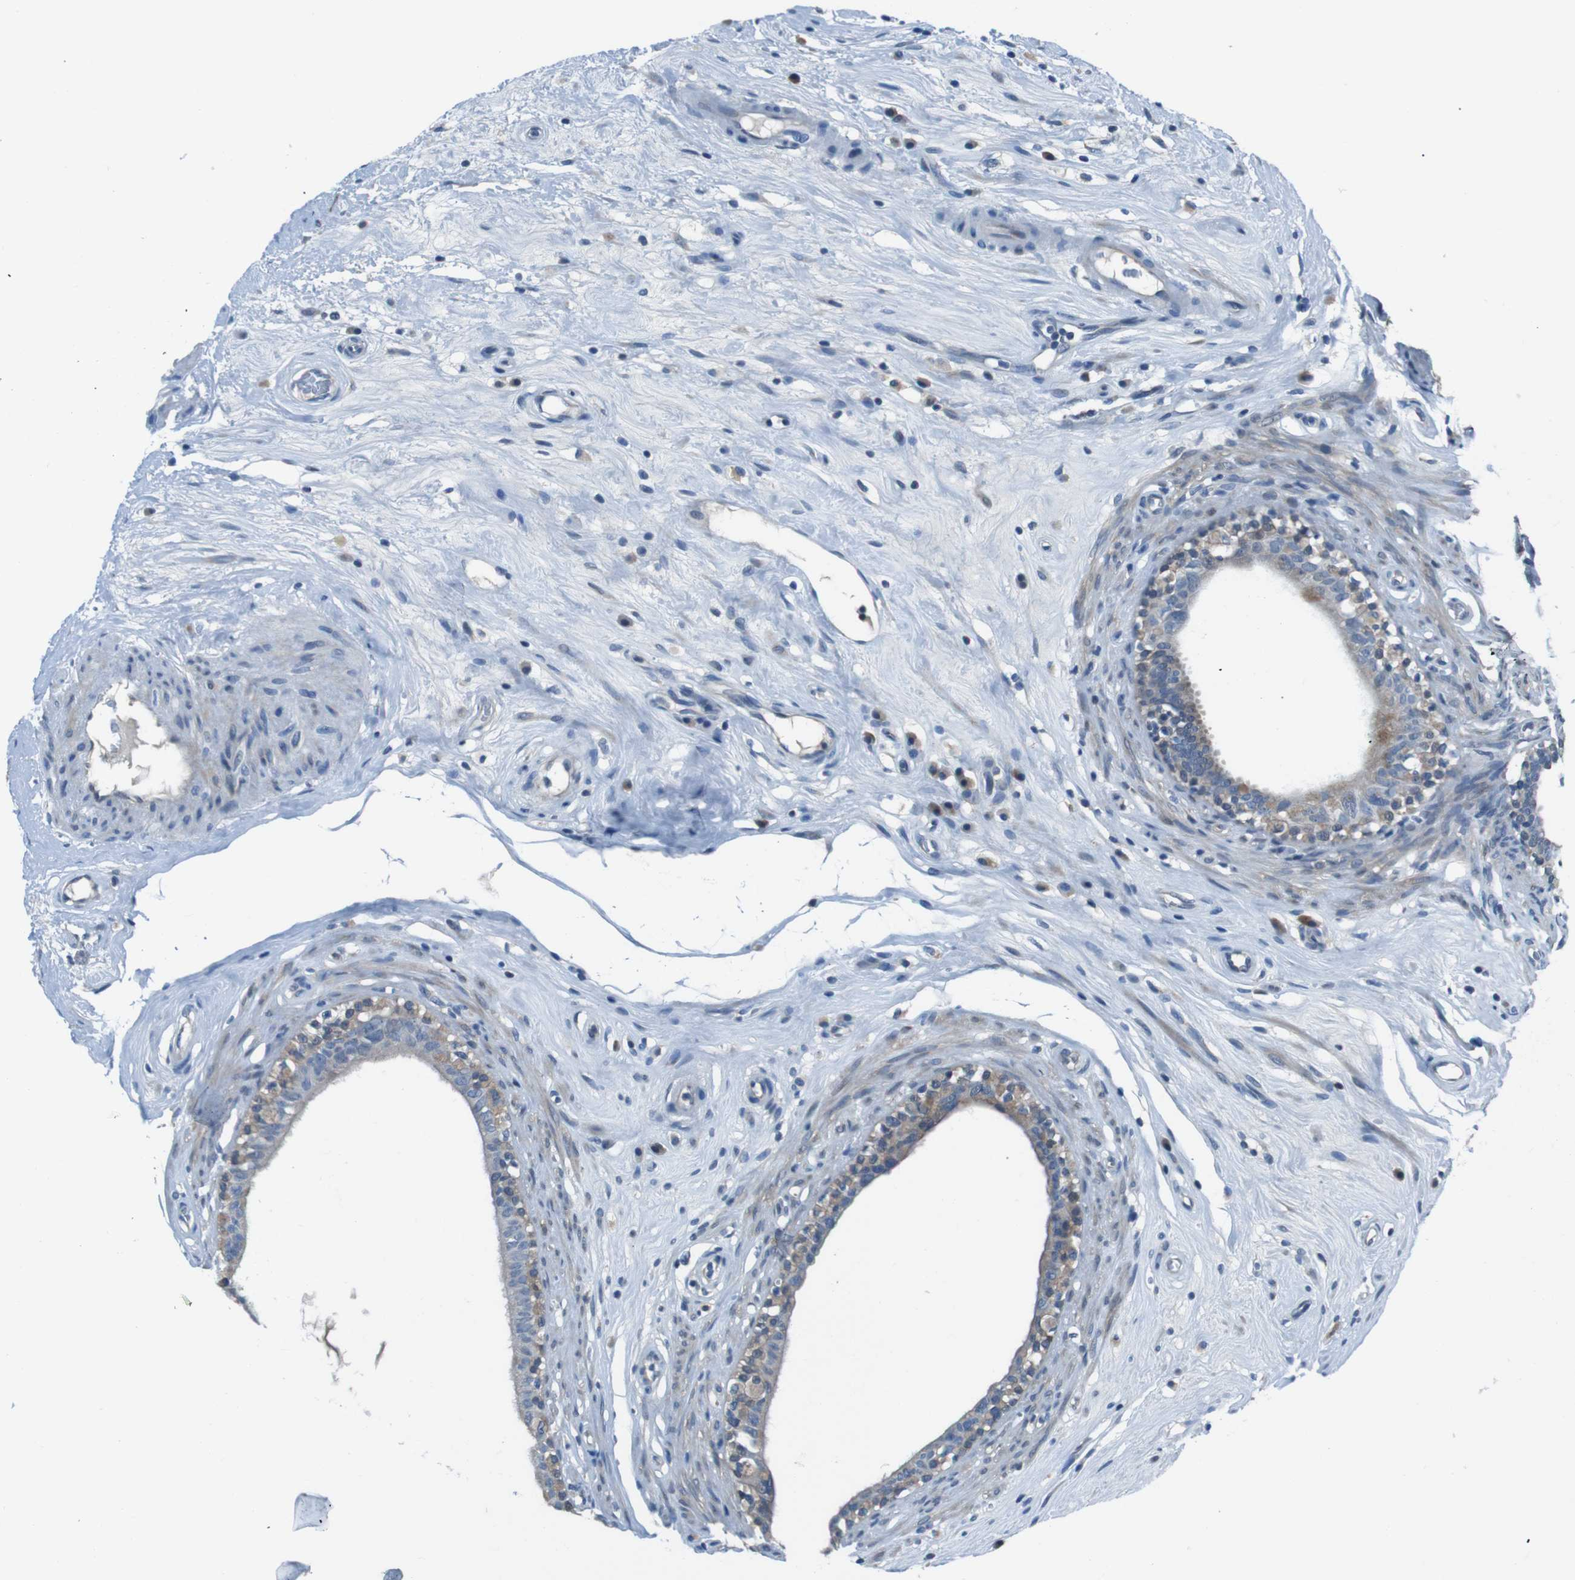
{"staining": {"intensity": "moderate", "quantity": "<25%", "location": "cytoplasmic/membranous"}, "tissue": "epididymis", "cell_type": "Glandular cells", "image_type": "normal", "snomed": [{"axis": "morphology", "description": "Normal tissue, NOS"}, {"axis": "morphology", "description": "Inflammation, NOS"}, {"axis": "topography", "description": "Epididymis"}], "caption": "Human epididymis stained with a brown dye exhibits moderate cytoplasmic/membranous positive expression in about <25% of glandular cells.", "gene": "NANOS2", "patient": {"sex": "male", "age": 84}}